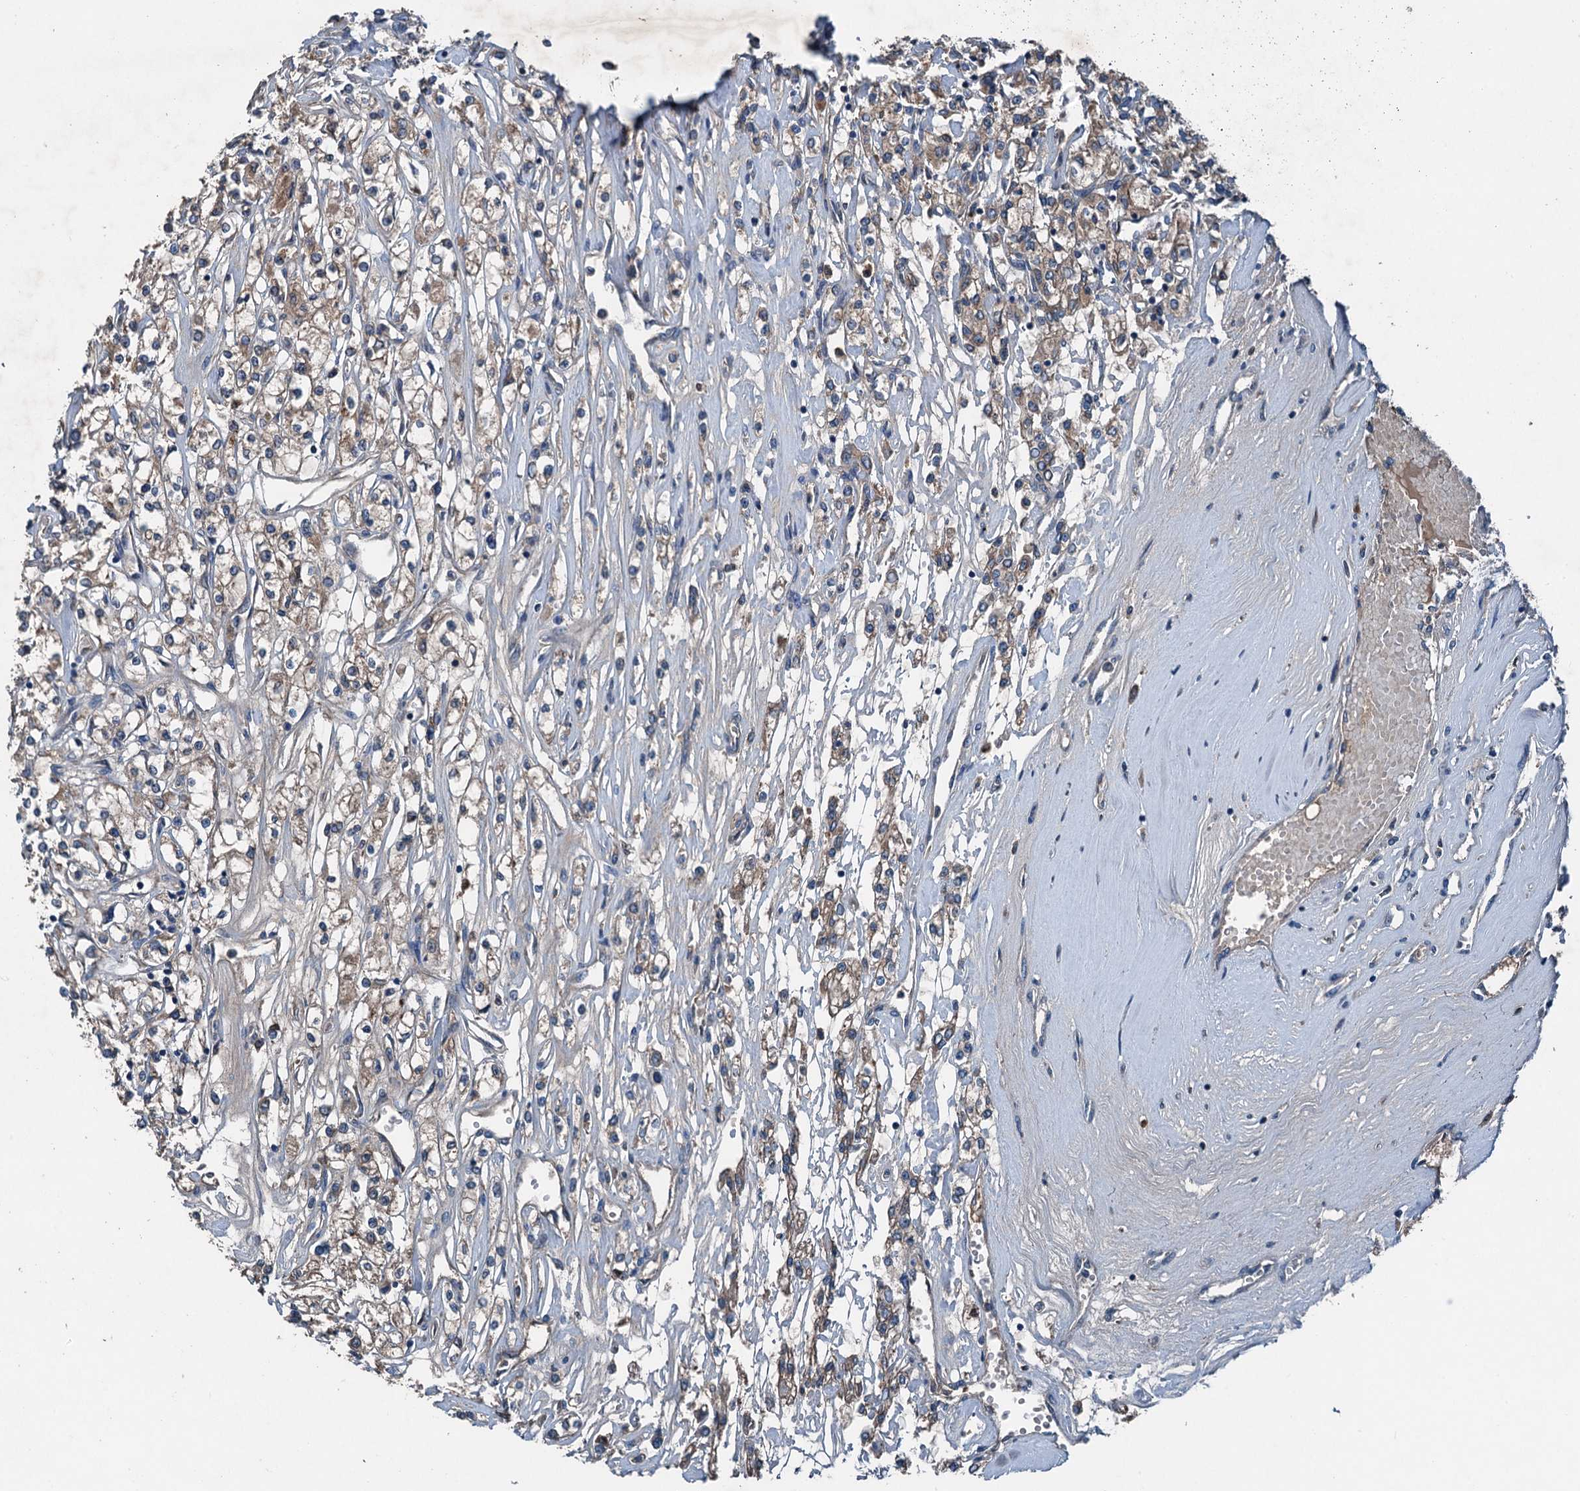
{"staining": {"intensity": "weak", "quantity": ">75%", "location": "cytoplasmic/membranous"}, "tissue": "renal cancer", "cell_type": "Tumor cells", "image_type": "cancer", "snomed": [{"axis": "morphology", "description": "Adenocarcinoma, NOS"}, {"axis": "topography", "description": "Kidney"}], "caption": "Renal cancer (adenocarcinoma) stained for a protein displays weak cytoplasmic/membranous positivity in tumor cells. The staining was performed using DAB, with brown indicating positive protein expression. Nuclei are stained blue with hematoxylin.", "gene": "PDSS1", "patient": {"sex": "female", "age": 59}}